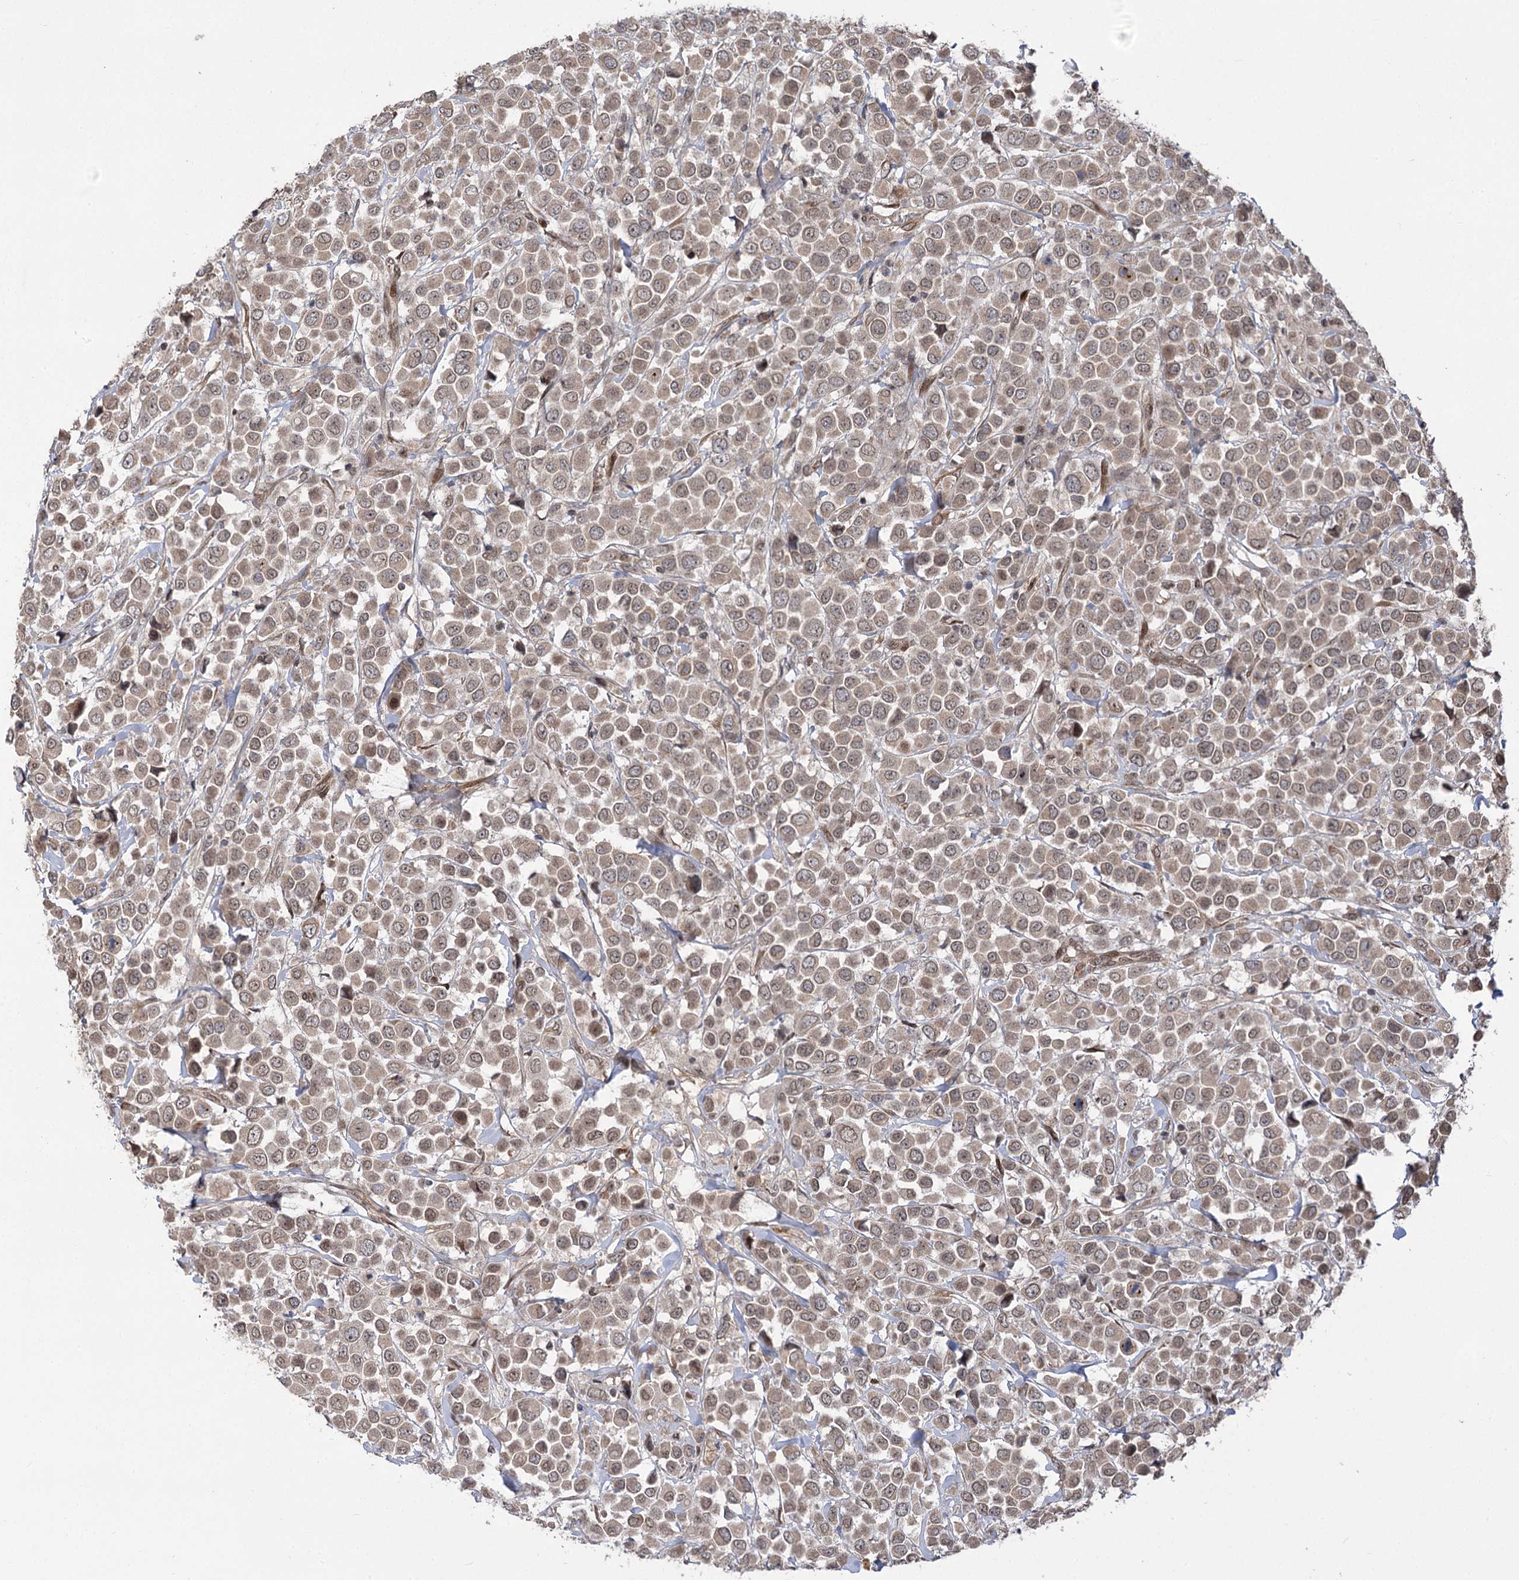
{"staining": {"intensity": "weak", "quantity": ">75%", "location": "cytoplasmic/membranous,nuclear"}, "tissue": "breast cancer", "cell_type": "Tumor cells", "image_type": "cancer", "snomed": [{"axis": "morphology", "description": "Duct carcinoma"}, {"axis": "topography", "description": "Breast"}], "caption": "IHC of human infiltrating ductal carcinoma (breast) reveals low levels of weak cytoplasmic/membranous and nuclear positivity in about >75% of tumor cells.", "gene": "TENM2", "patient": {"sex": "female", "age": 61}}